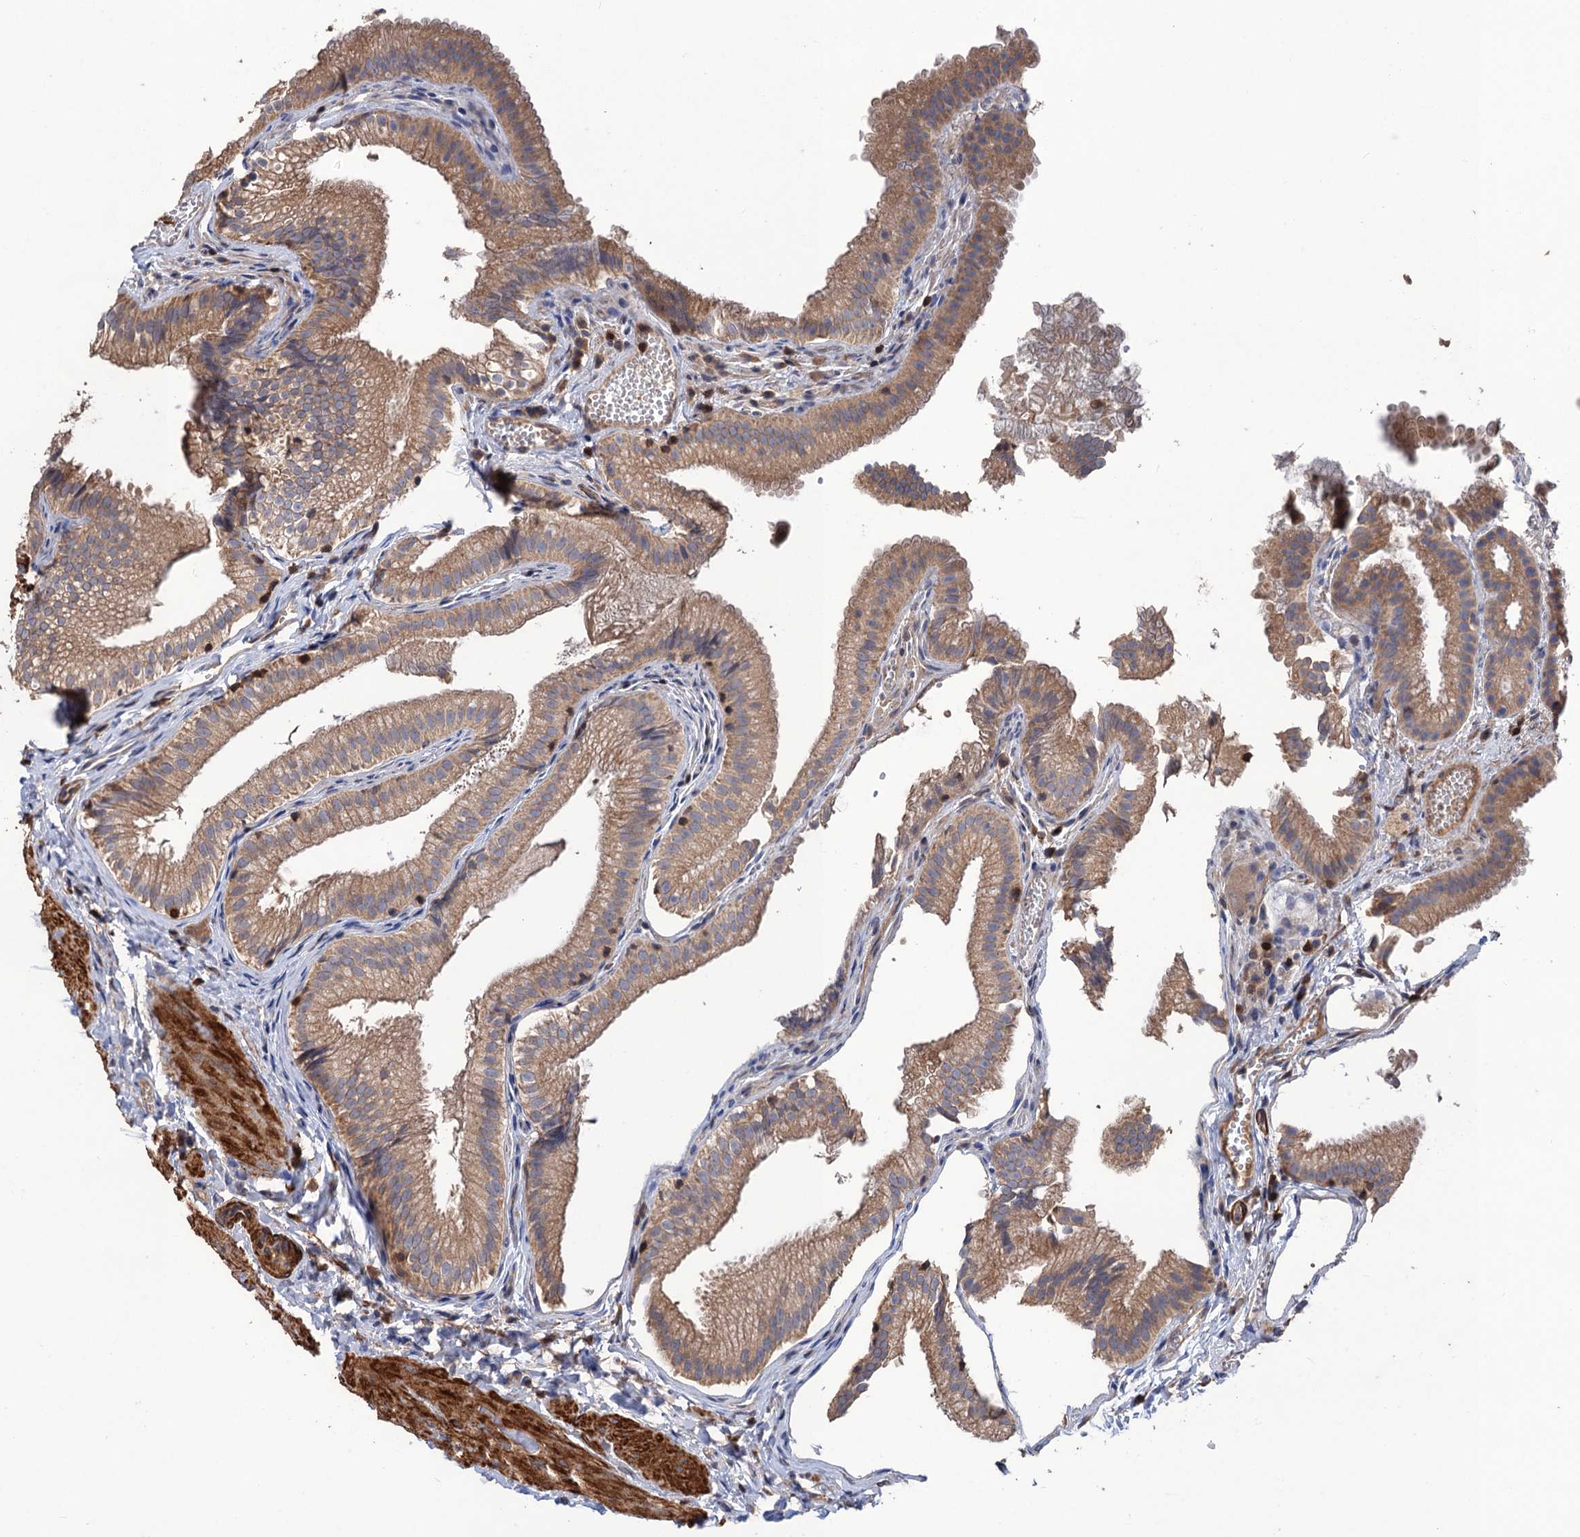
{"staining": {"intensity": "moderate", "quantity": ">75%", "location": "cytoplasmic/membranous"}, "tissue": "gallbladder", "cell_type": "Glandular cells", "image_type": "normal", "snomed": [{"axis": "morphology", "description": "Normal tissue, NOS"}, {"axis": "topography", "description": "Gallbladder"}], "caption": "Moderate cytoplasmic/membranous positivity is identified in approximately >75% of glandular cells in unremarkable gallbladder.", "gene": "DGKA", "patient": {"sex": "female", "age": 30}}